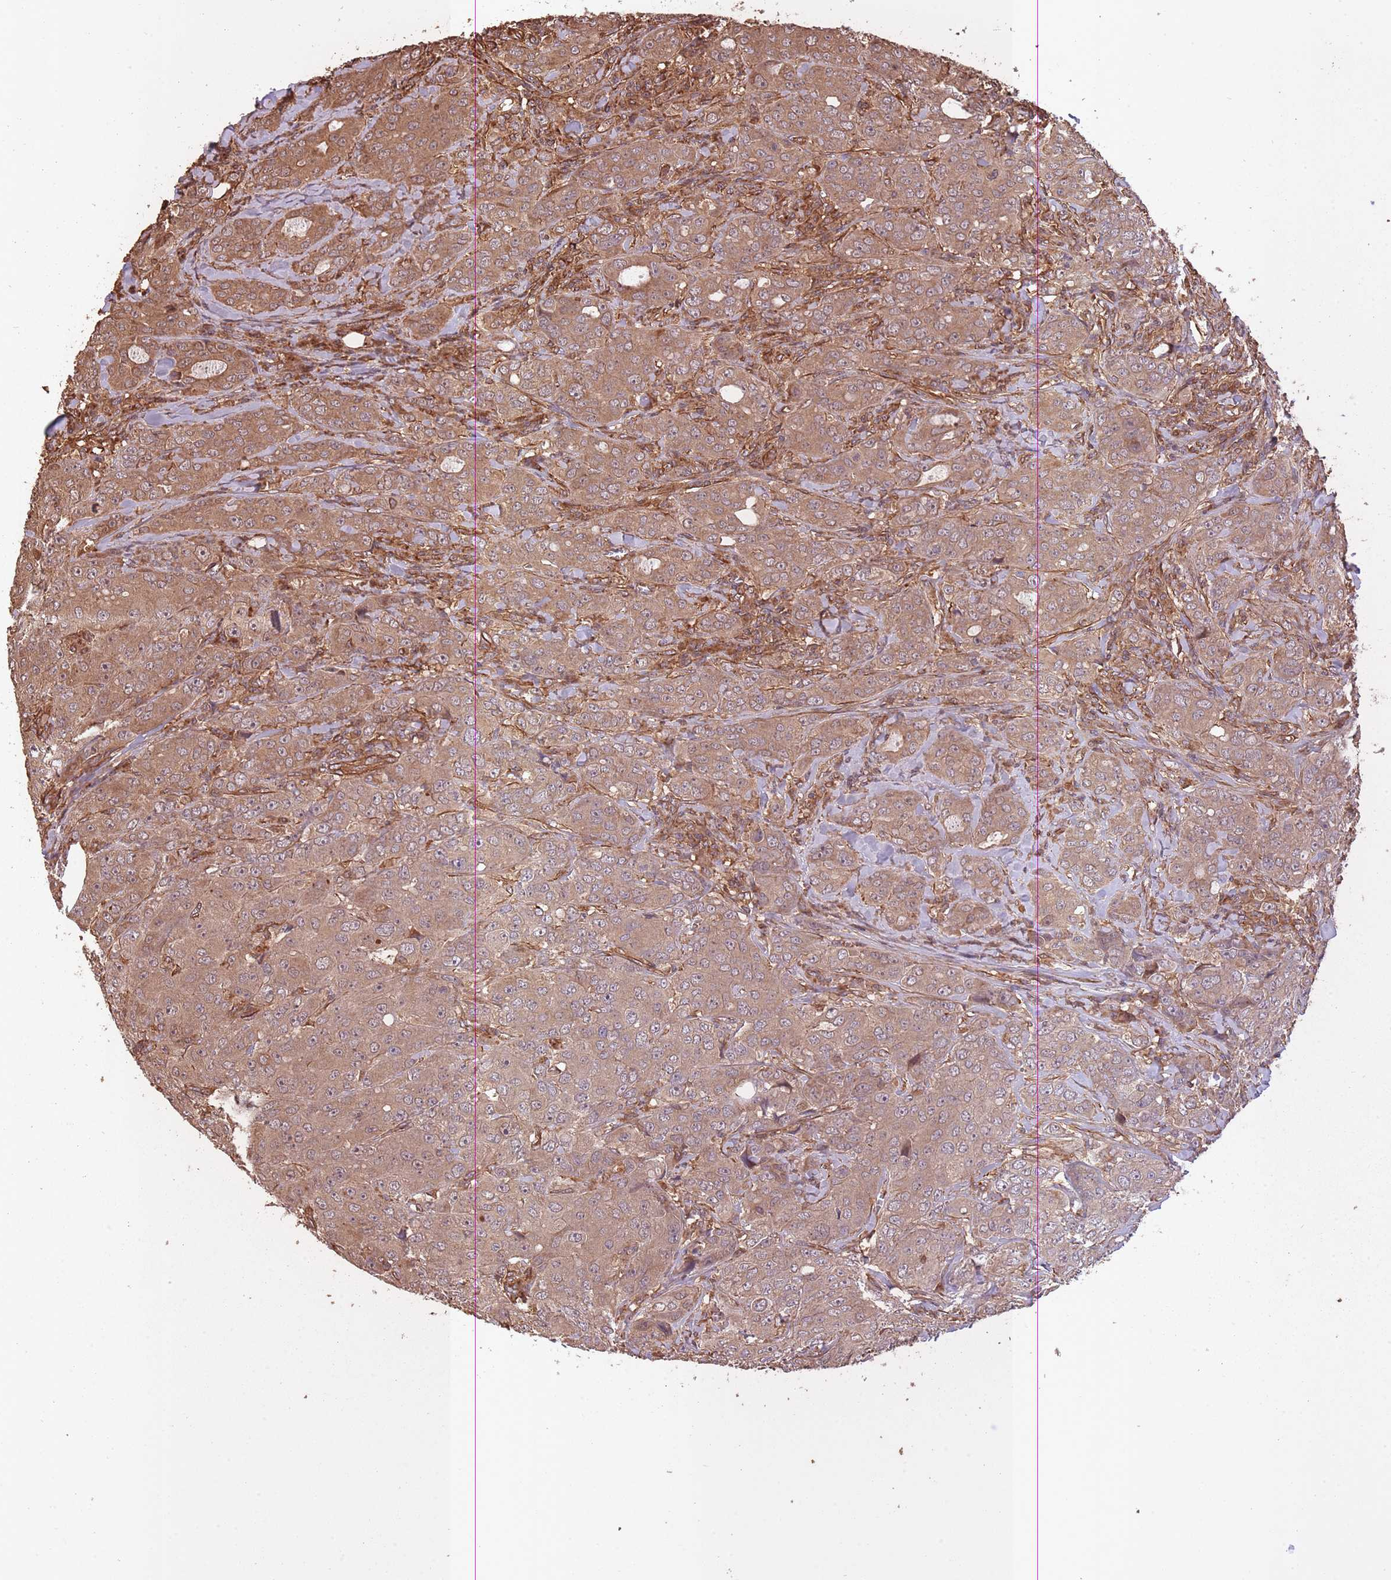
{"staining": {"intensity": "moderate", "quantity": ">75%", "location": "cytoplasmic/membranous"}, "tissue": "breast cancer", "cell_type": "Tumor cells", "image_type": "cancer", "snomed": [{"axis": "morphology", "description": "Duct carcinoma"}, {"axis": "topography", "description": "Breast"}], "caption": "This is a histology image of immunohistochemistry (IHC) staining of breast cancer, which shows moderate positivity in the cytoplasmic/membranous of tumor cells.", "gene": "ARMH3", "patient": {"sex": "female", "age": 43}}